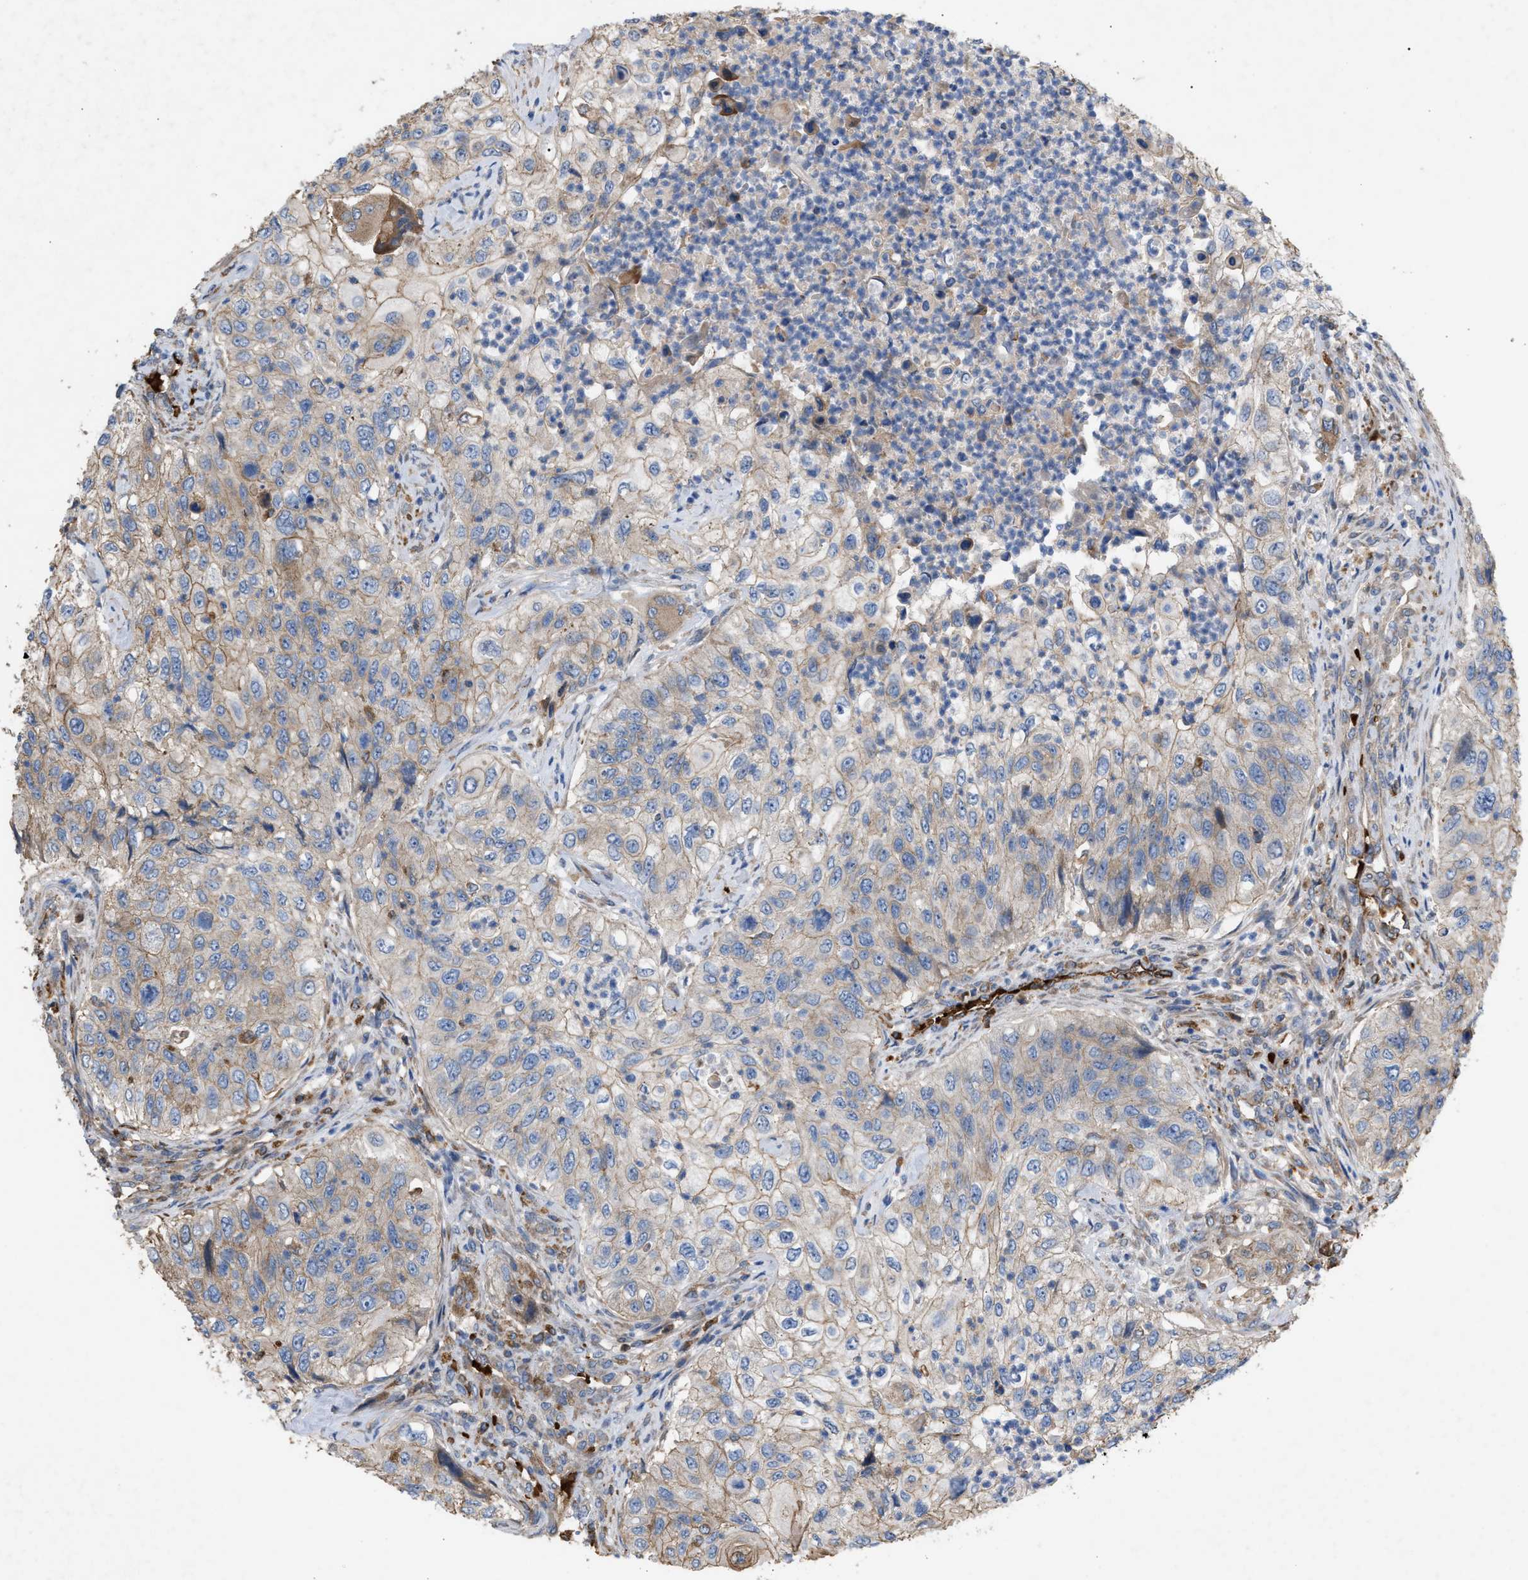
{"staining": {"intensity": "weak", "quantity": "<25%", "location": "cytoplasmic/membranous"}, "tissue": "urothelial cancer", "cell_type": "Tumor cells", "image_type": "cancer", "snomed": [{"axis": "morphology", "description": "Urothelial carcinoma, High grade"}, {"axis": "topography", "description": "Urinary bladder"}], "caption": "Immunohistochemical staining of human high-grade urothelial carcinoma displays no significant staining in tumor cells.", "gene": "GCC1", "patient": {"sex": "female", "age": 60}}